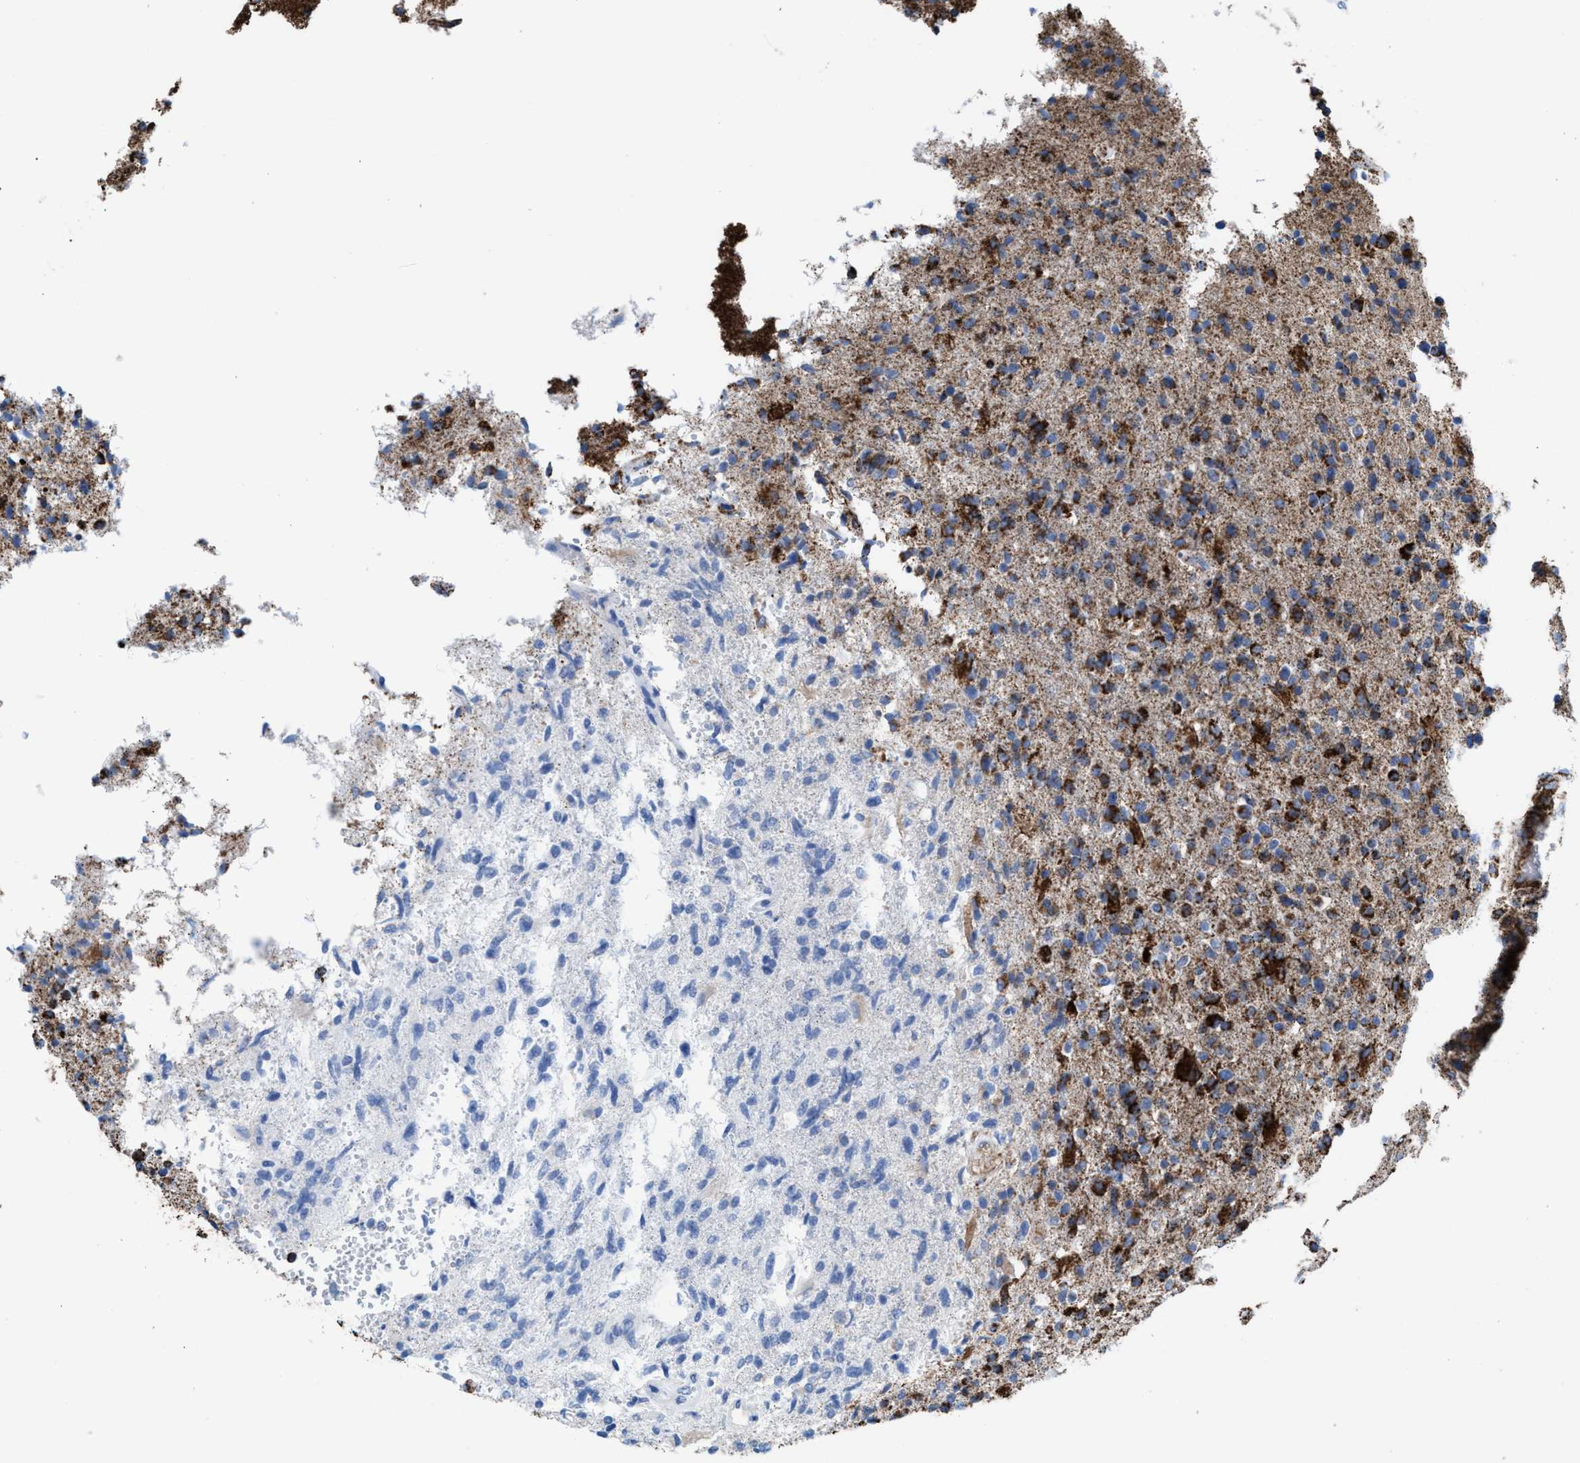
{"staining": {"intensity": "moderate", "quantity": ">75%", "location": "cytoplasmic/membranous"}, "tissue": "glioma", "cell_type": "Tumor cells", "image_type": "cancer", "snomed": [{"axis": "morphology", "description": "Glioma, malignant, High grade"}, {"axis": "topography", "description": "Brain"}], "caption": "Tumor cells exhibit medium levels of moderate cytoplasmic/membranous expression in about >75% of cells in human glioma.", "gene": "ECHS1", "patient": {"sex": "male", "age": 72}}